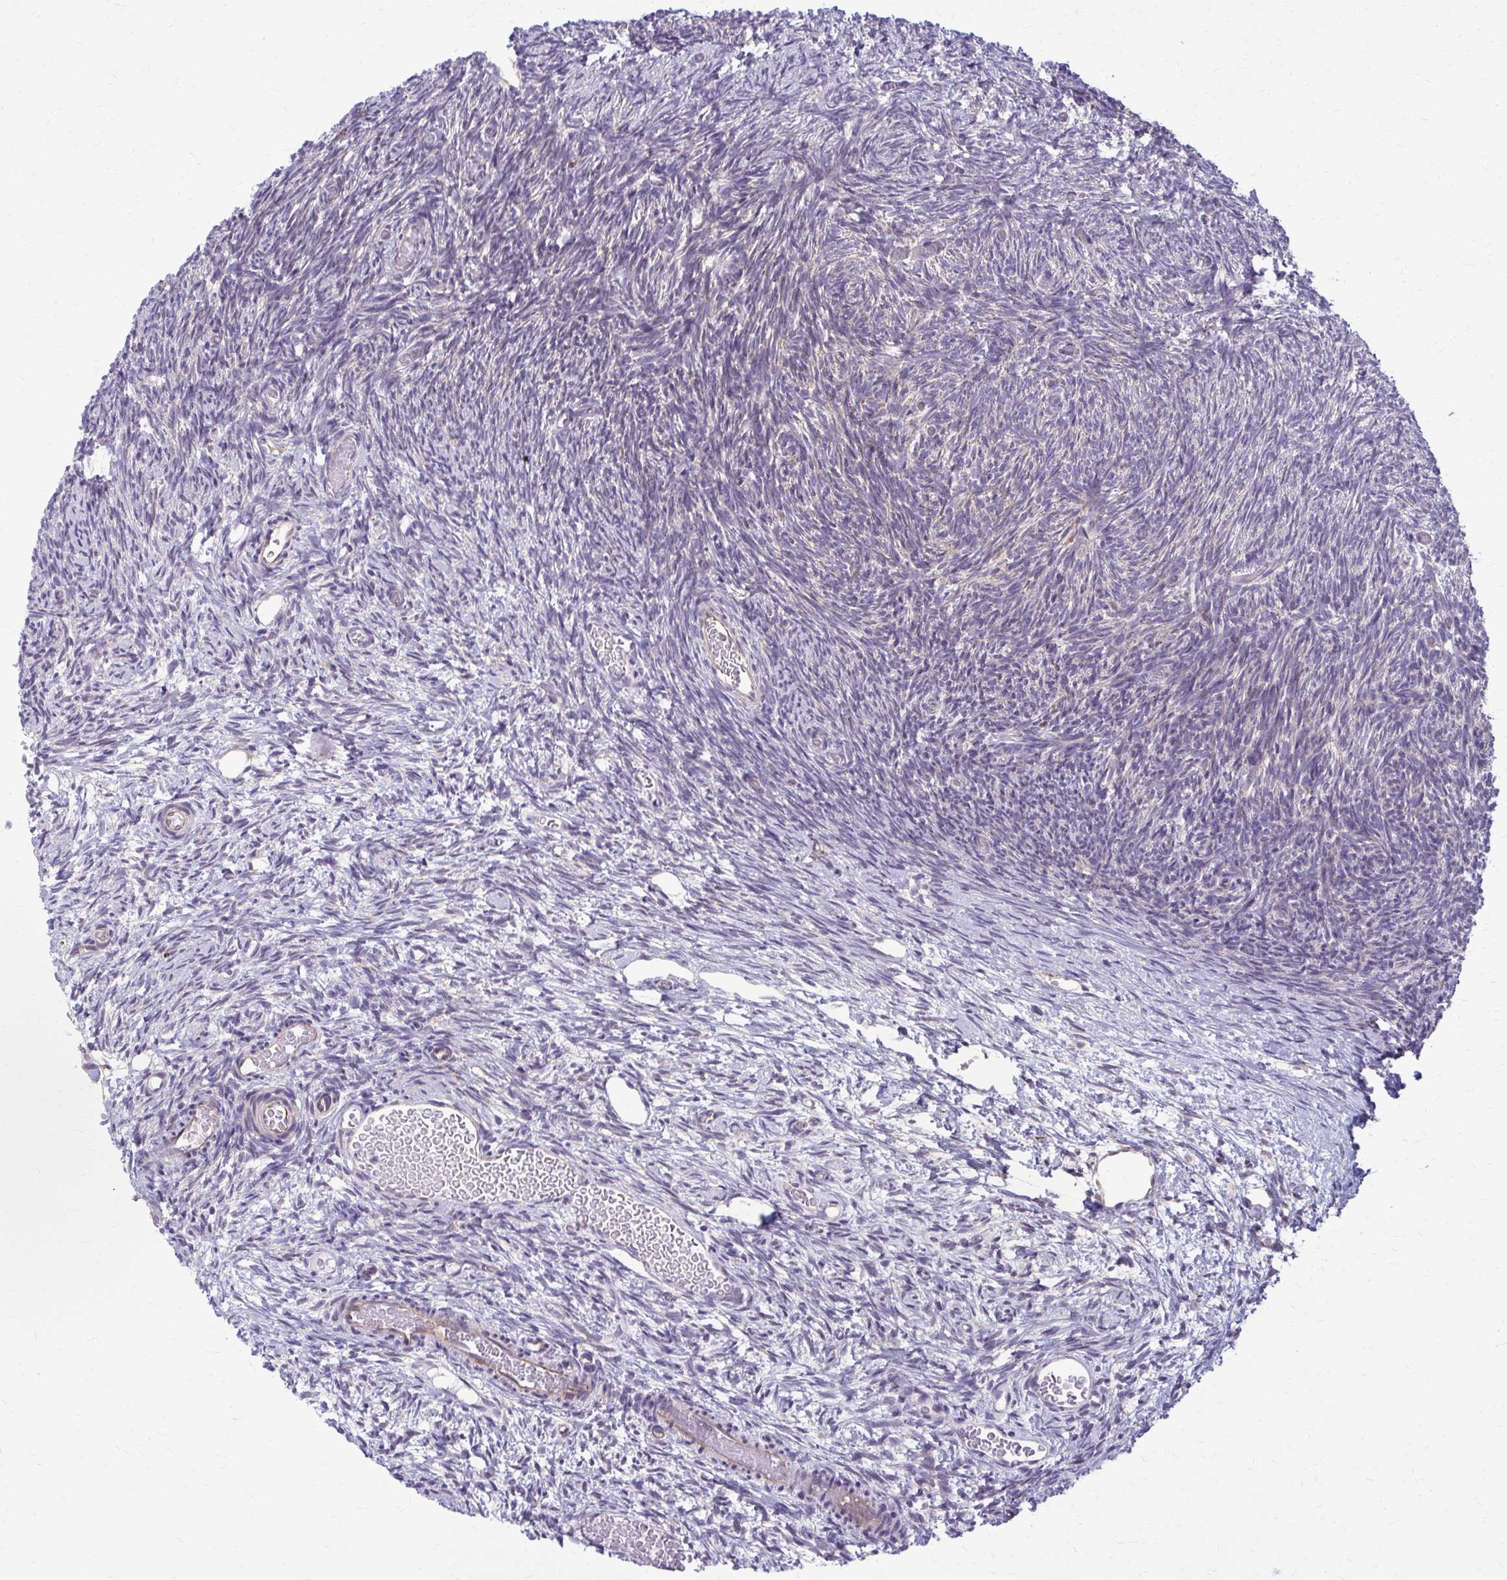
{"staining": {"intensity": "negative", "quantity": "none", "location": "none"}, "tissue": "ovary", "cell_type": "Ovarian stroma cells", "image_type": "normal", "snomed": [{"axis": "morphology", "description": "Normal tissue, NOS"}, {"axis": "topography", "description": "Ovary"}], "caption": "Ovary stained for a protein using immunohistochemistry (IHC) shows no staining ovarian stroma cells.", "gene": "DEPP1", "patient": {"sex": "female", "age": 39}}